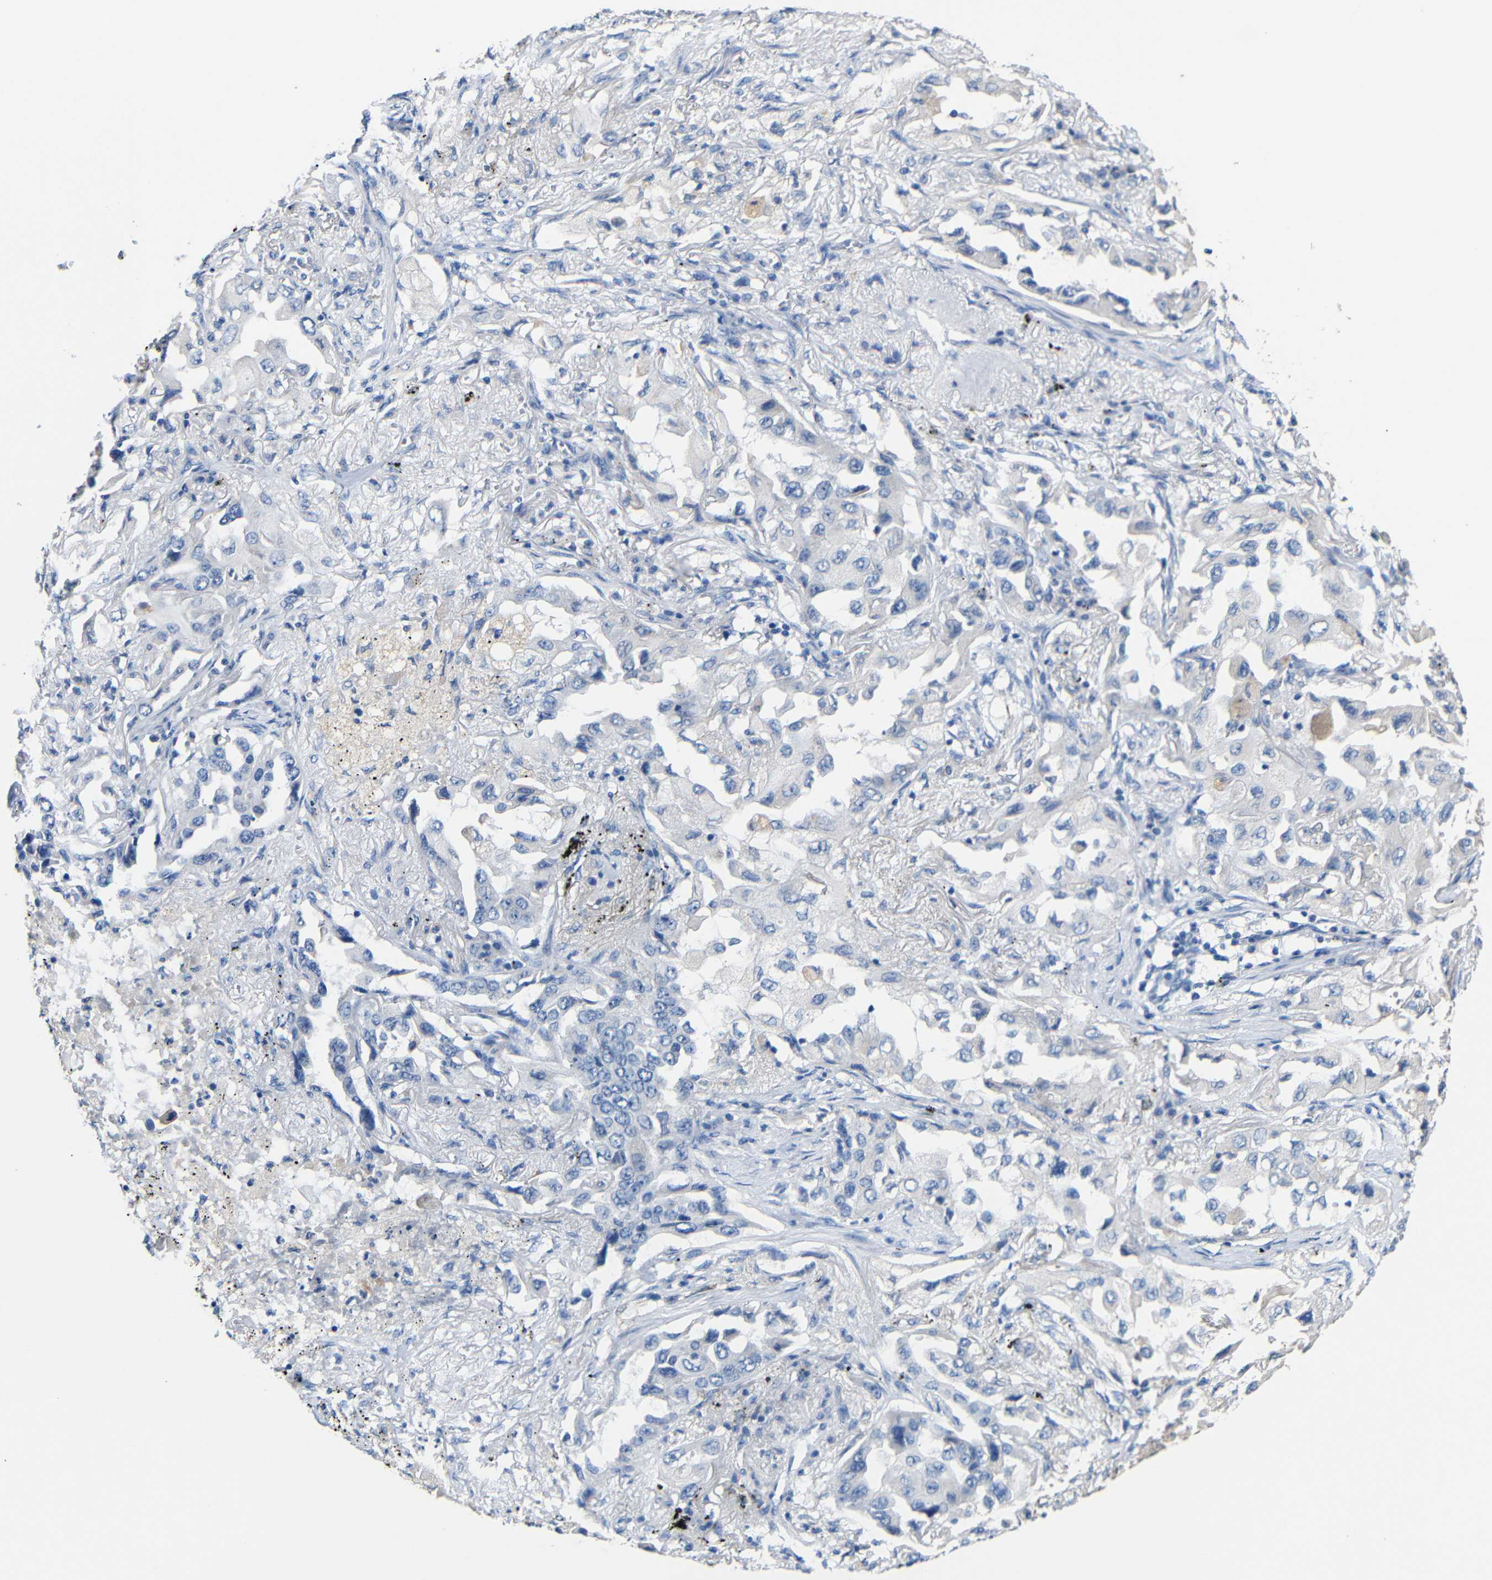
{"staining": {"intensity": "negative", "quantity": "none", "location": "none"}, "tissue": "lung cancer", "cell_type": "Tumor cells", "image_type": "cancer", "snomed": [{"axis": "morphology", "description": "Adenocarcinoma, NOS"}, {"axis": "topography", "description": "Lung"}], "caption": "DAB immunohistochemical staining of adenocarcinoma (lung) displays no significant staining in tumor cells.", "gene": "ACKR2", "patient": {"sex": "female", "age": 65}}